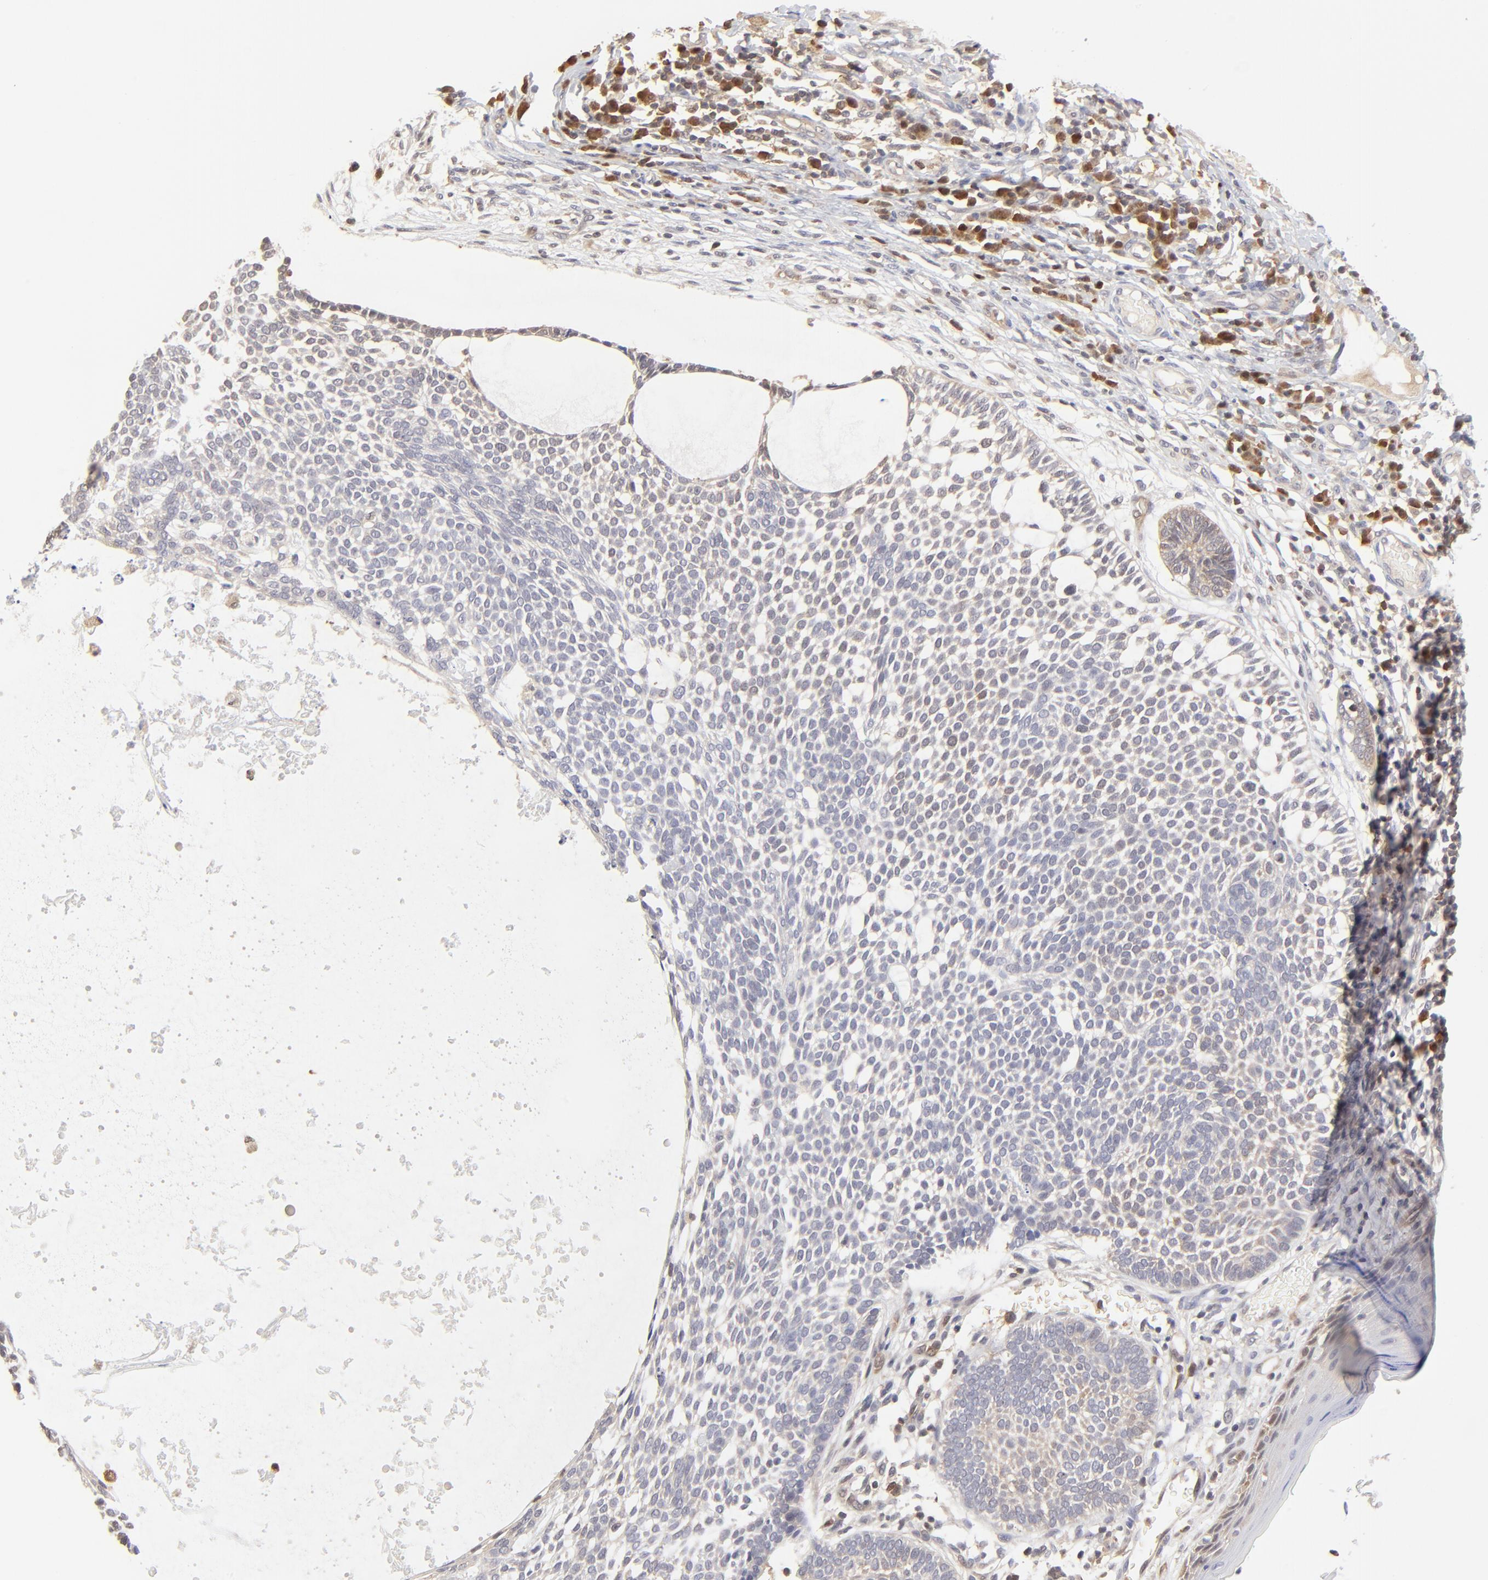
{"staining": {"intensity": "negative", "quantity": "none", "location": "none"}, "tissue": "skin cancer", "cell_type": "Tumor cells", "image_type": "cancer", "snomed": [{"axis": "morphology", "description": "Basal cell carcinoma"}, {"axis": "topography", "description": "Skin"}], "caption": "This is an immunohistochemistry (IHC) photomicrograph of human basal cell carcinoma (skin). There is no staining in tumor cells.", "gene": "CASP3", "patient": {"sex": "male", "age": 87}}